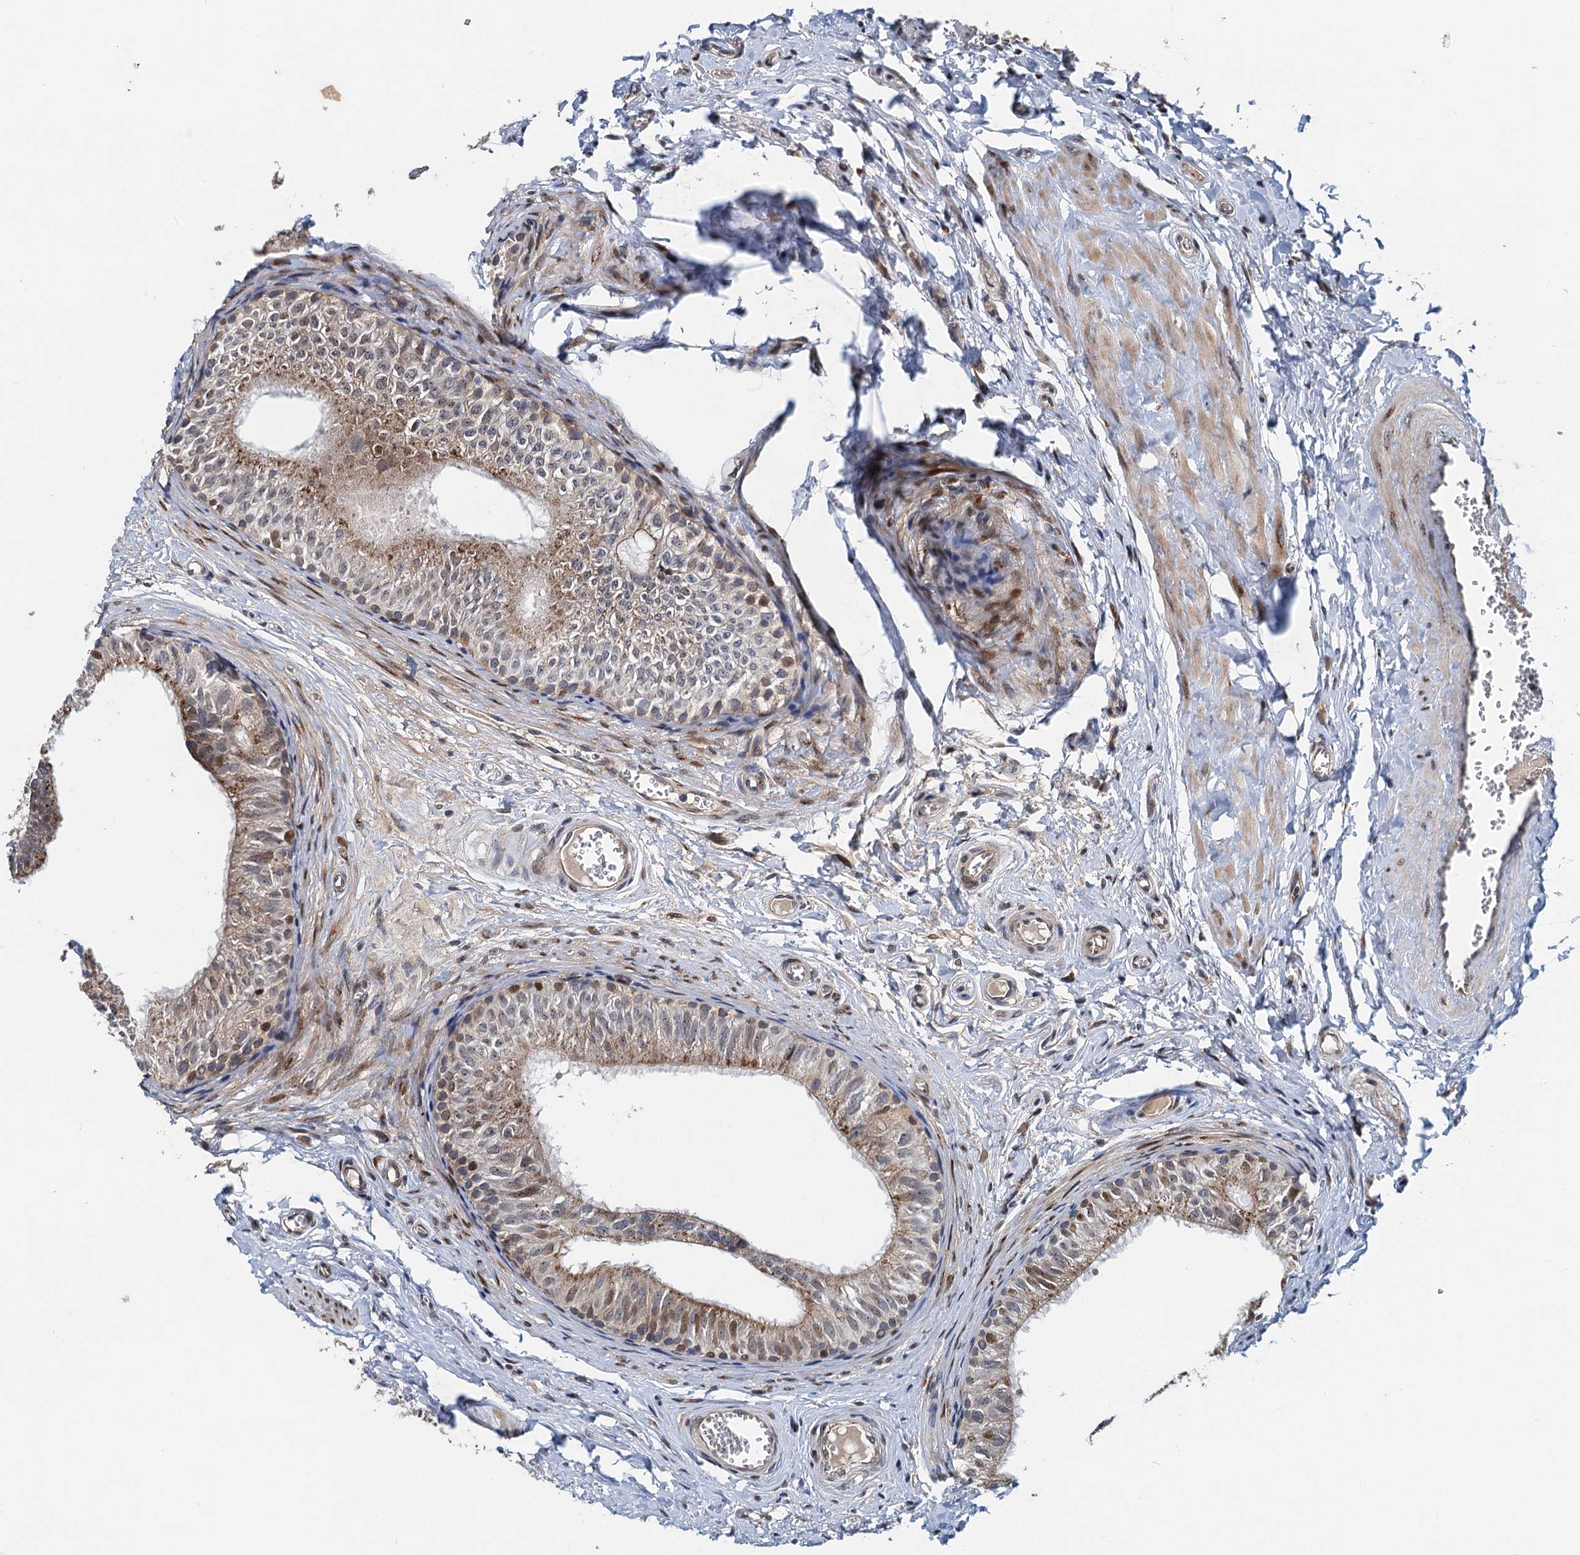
{"staining": {"intensity": "moderate", "quantity": "25%-75%", "location": "cytoplasmic/membranous"}, "tissue": "epididymis", "cell_type": "Glandular cells", "image_type": "normal", "snomed": [{"axis": "morphology", "description": "Normal tissue, NOS"}, {"axis": "topography", "description": "Epididymis"}], "caption": "Unremarkable epididymis exhibits moderate cytoplasmic/membranous staining in about 25%-75% of glandular cells, visualized by immunohistochemistry. The staining was performed using DAB, with brown indicating positive protein expression. Nuclei are stained blue with hematoxylin.", "gene": "NBEA", "patient": {"sex": "male", "age": 42}}